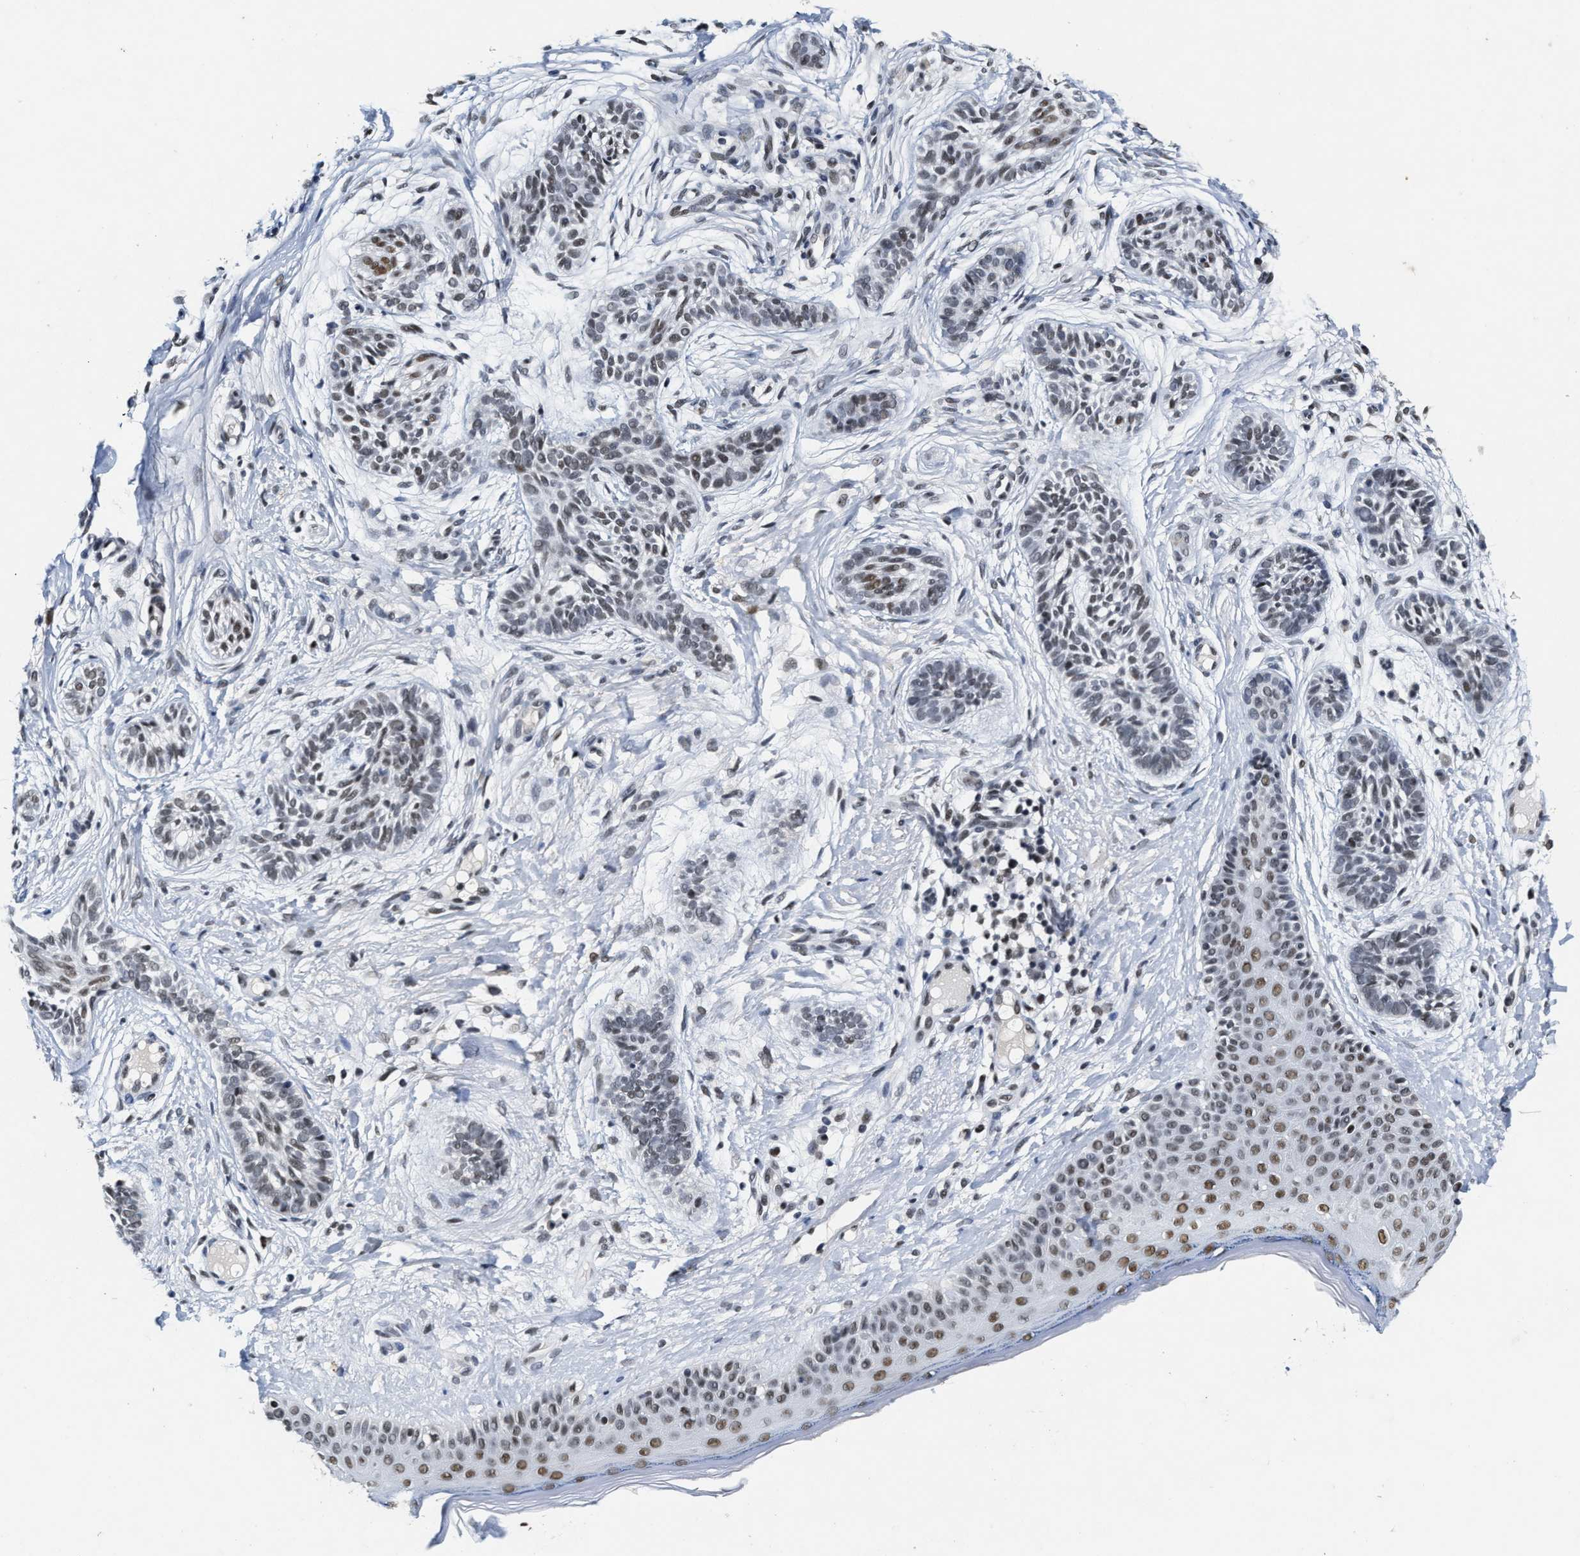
{"staining": {"intensity": "weak", "quantity": "25%-75%", "location": "nuclear"}, "tissue": "skin cancer", "cell_type": "Tumor cells", "image_type": "cancer", "snomed": [{"axis": "morphology", "description": "Normal tissue, NOS"}, {"axis": "morphology", "description": "Basal cell carcinoma"}, {"axis": "topography", "description": "Skin"}], "caption": "High-magnification brightfield microscopy of skin cancer (basal cell carcinoma) stained with DAB (3,3'-diaminobenzidine) (brown) and counterstained with hematoxylin (blue). tumor cells exhibit weak nuclear expression is identified in approximately25%-75% of cells.", "gene": "INIP", "patient": {"sex": "male", "age": 63}}